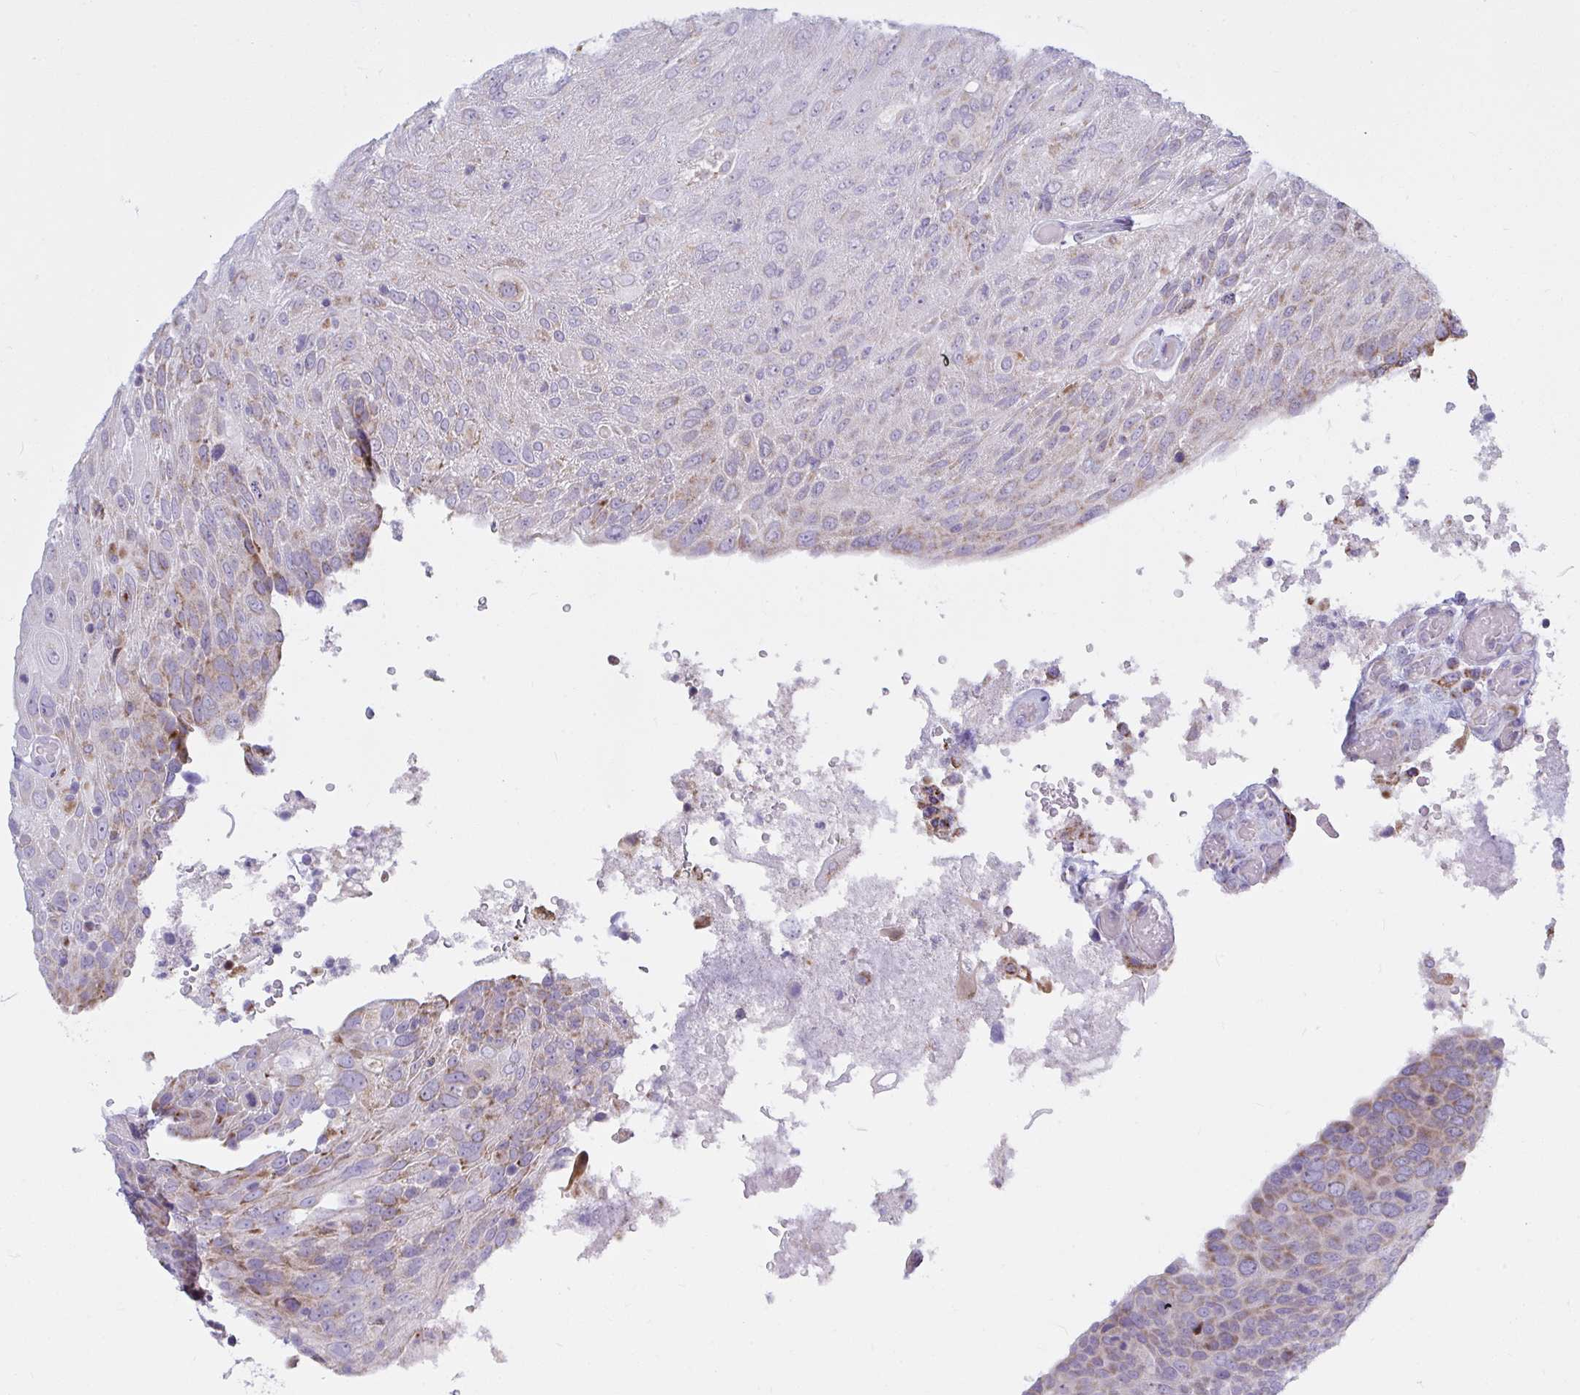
{"staining": {"intensity": "strong", "quantity": "<25%", "location": "cytoplasmic/membranous"}, "tissue": "urothelial cancer", "cell_type": "Tumor cells", "image_type": "cancer", "snomed": [{"axis": "morphology", "description": "Urothelial carcinoma, High grade"}, {"axis": "topography", "description": "Urinary bladder"}], "caption": "A brown stain labels strong cytoplasmic/membranous positivity of a protein in urothelial cancer tumor cells. (Stains: DAB in brown, nuclei in blue, Microscopy: brightfield microscopy at high magnification).", "gene": "ATG9A", "patient": {"sex": "female", "age": 70}}